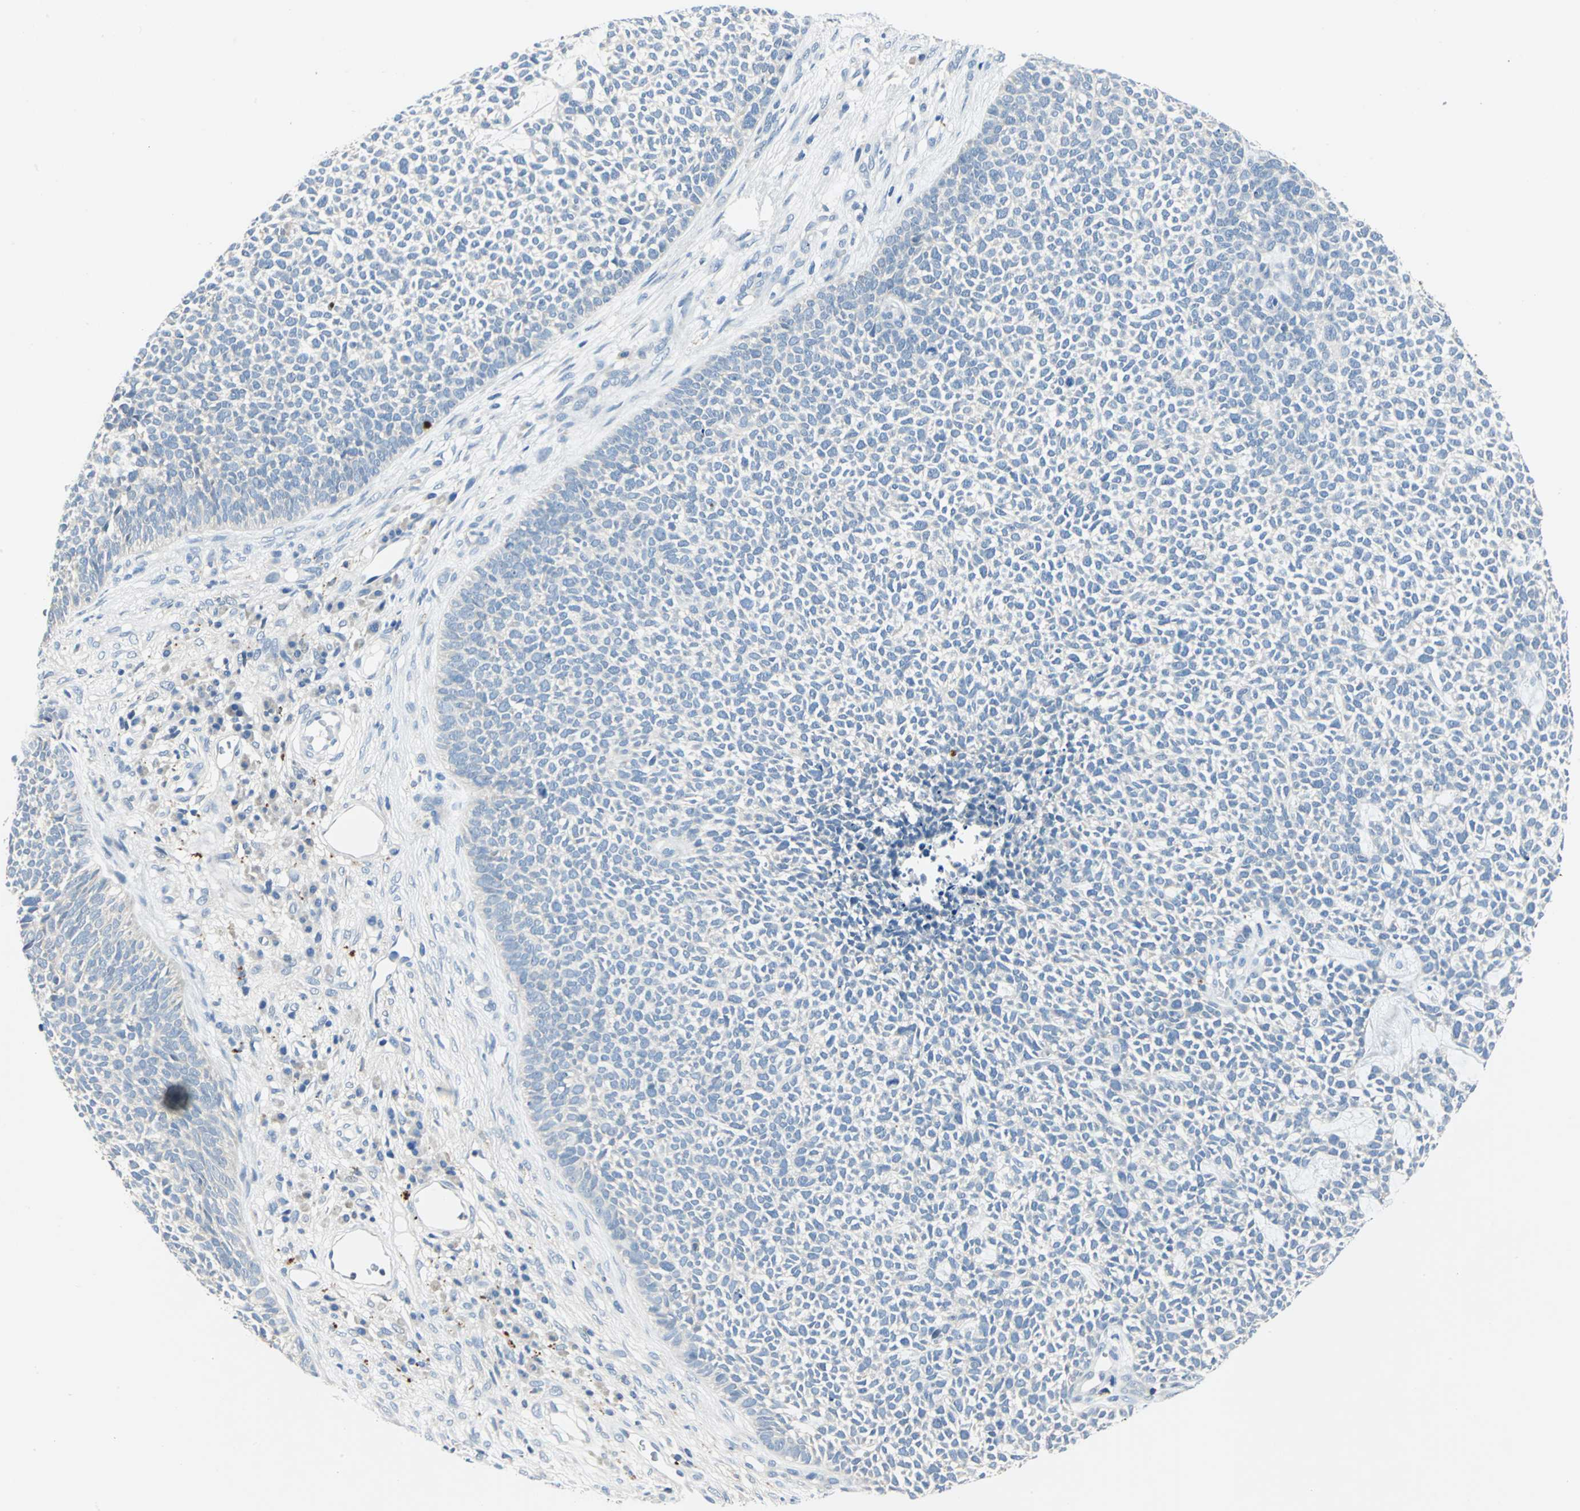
{"staining": {"intensity": "negative", "quantity": "none", "location": "none"}, "tissue": "skin cancer", "cell_type": "Tumor cells", "image_type": "cancer", "snomed": [{"axis": "morphology", "description": "Basal cell carcinoma"}, {"axis": "topography", "description": "Skin"}], "caption": "Immunohistochemistry histopathology image of skin basal cell carcinoma stained for a protein (brown), which demonstrates no staining in tumor cells. (Stains: DAB IHC with hematoxylin counter stain, Microscopy: brightfield microscopy at high magnification).", "gene": "RASD2", "patient": {"sex": "female", "age": 84}}